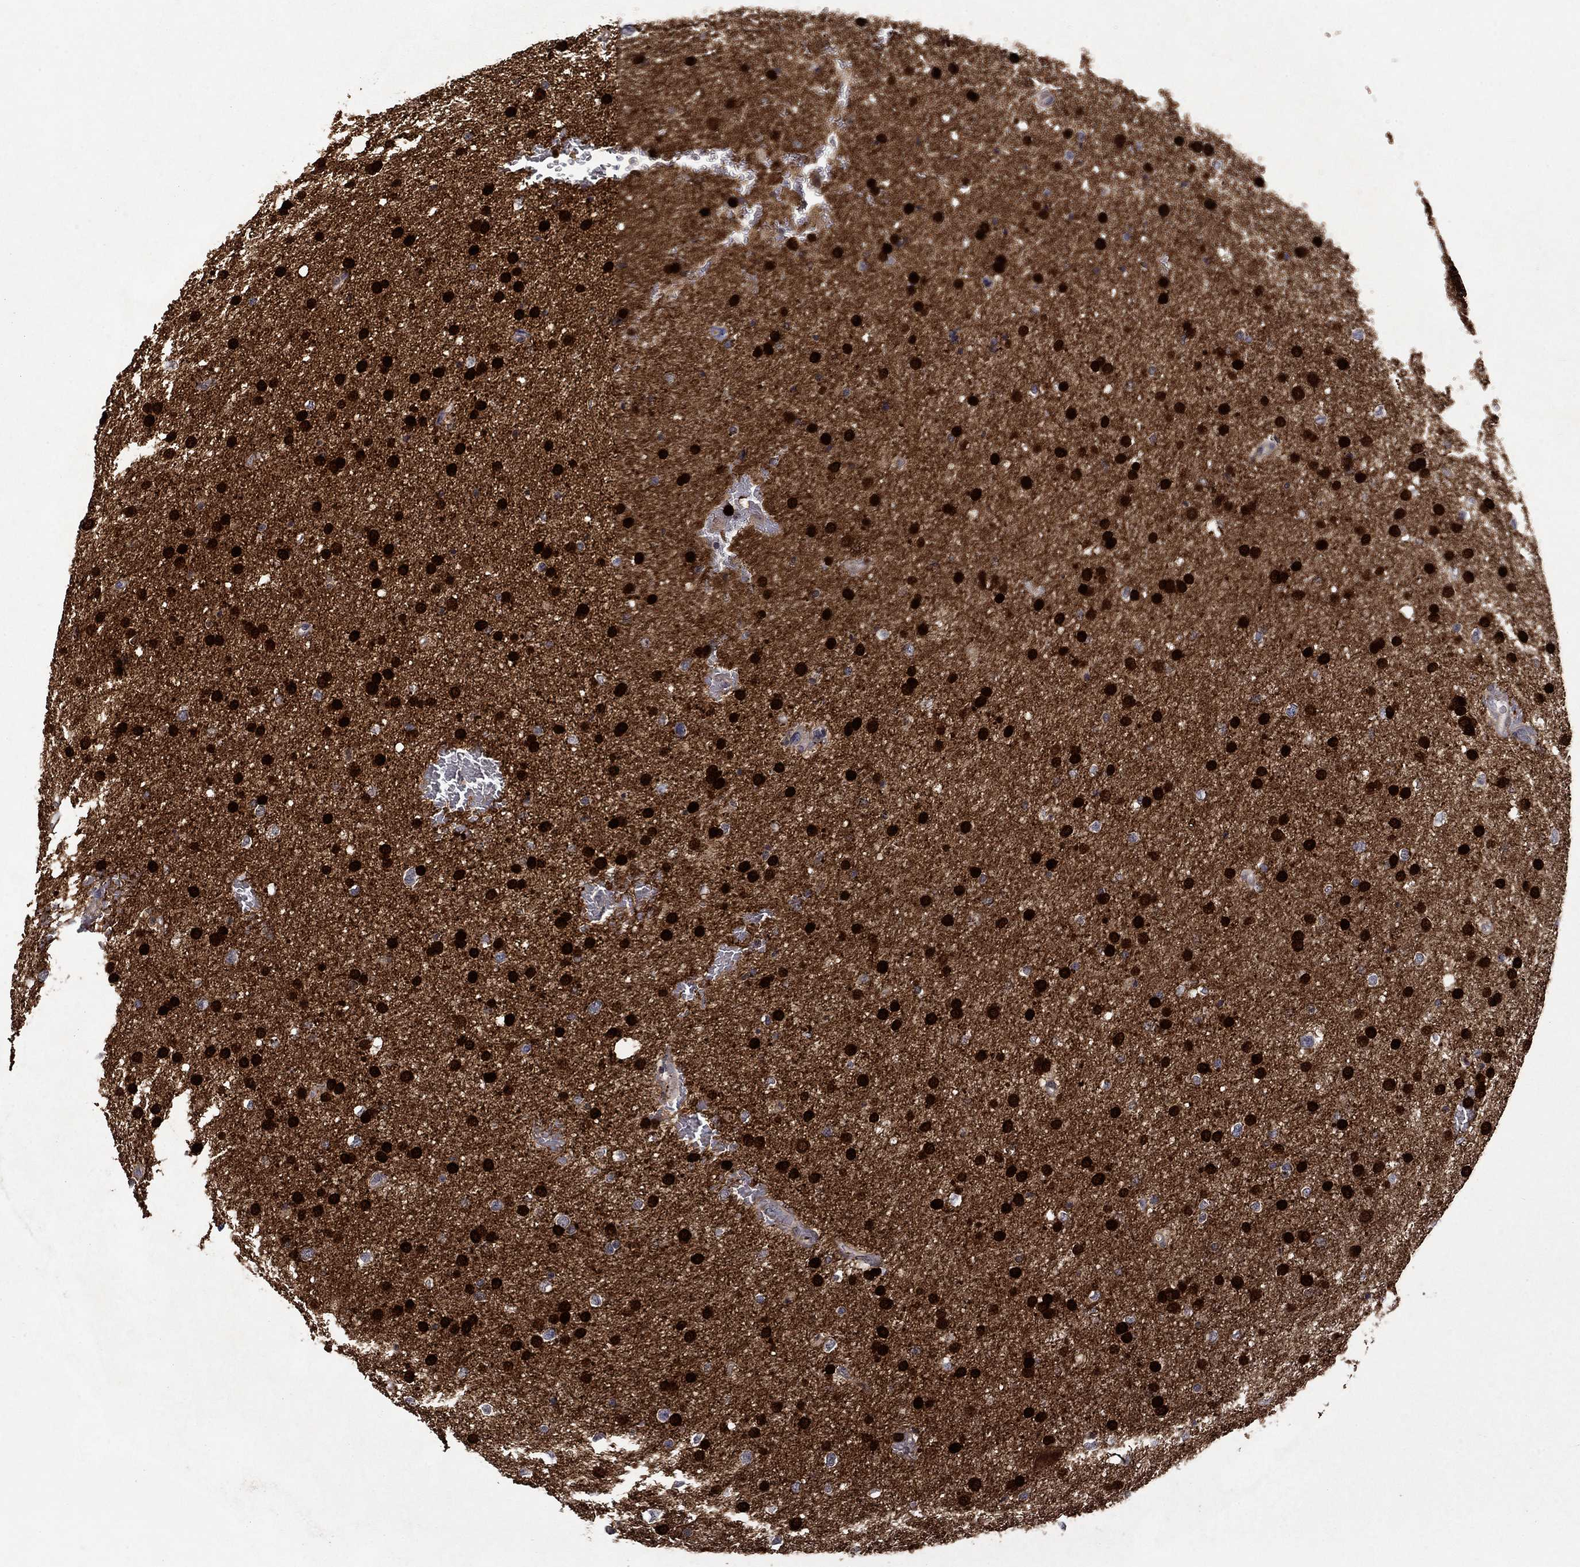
{"staining": {"intensity": "strong", "quantity": ">75%", "location": "nuclear"}, "tissue": "glioma", "cell_type": "Tumor cells", "image_type": "cancer", "snomed": [{"axis": "morphology", "description": "Glioma, malignant, Low grade"}, {"axis": "topography", "description": "Brain"}], "caption": "Approximately >75% of tumor cells in malignant glioma (low-grade) exhibit strong nuclear protein positivity as visualized by brown immunohistochemical staining.", "gene": "CBR1", "patient": {"sex": "female", "age": 37}}